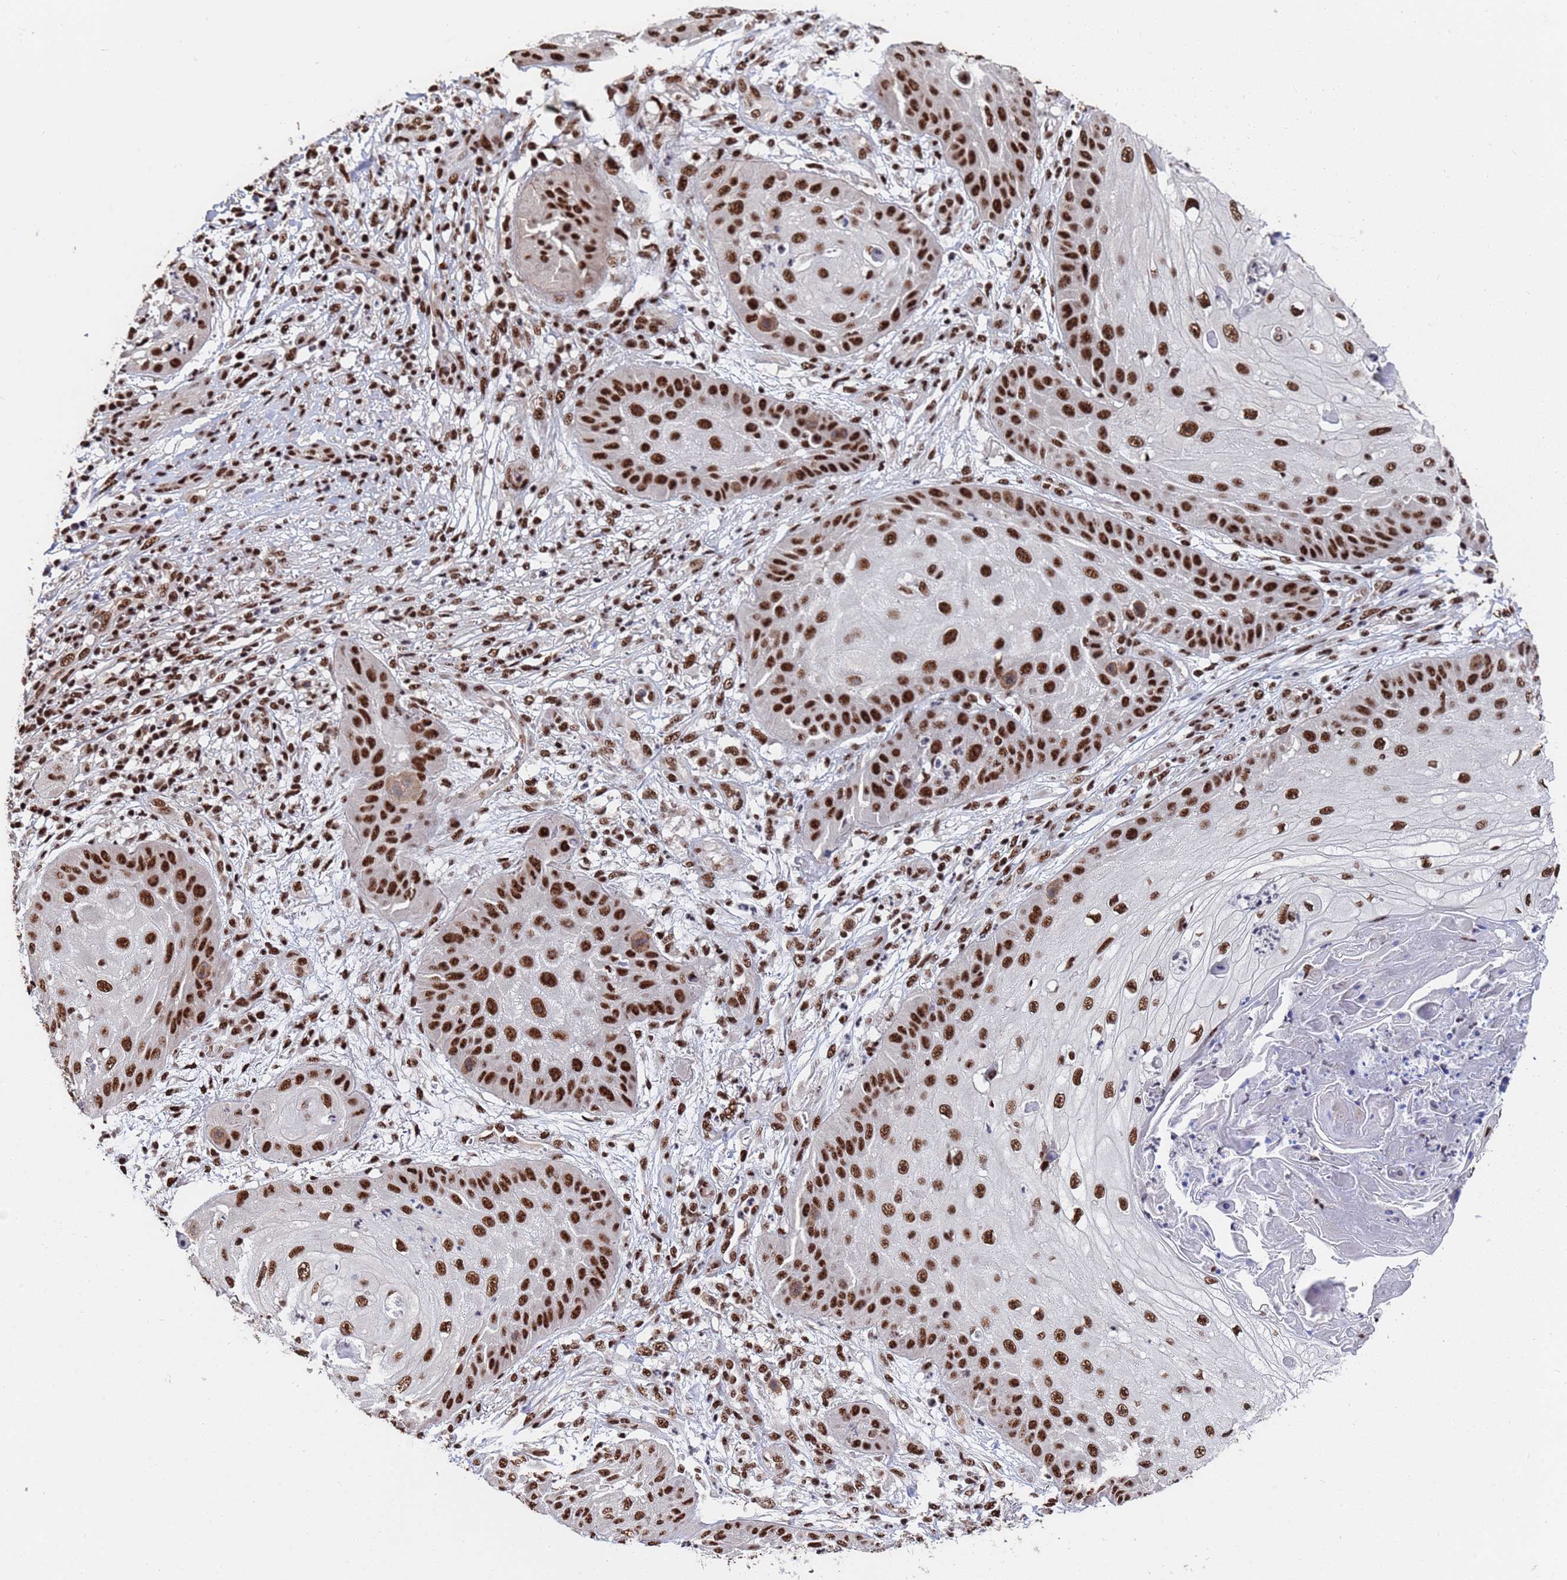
{"staining": {"intensity": "strong", "quantity": ">75%", "location": "nuclear"}, "tissue": "skin cancer", "cell_type": "Tumor cells", "image_type": "cancer", "snomed": [{"axis": "morphology", "description": "Squamous cell carcinoma, NOS"}, {"axis": "topography", "description": "Skin"}], "caption": "Skin cancer (squamous cell carcinoma) tissue demonstrates strong nuclear expression in about >75% of tumor cells, visualized by immunohistochemistry.", "gene": "SF3B2", "patient": {"sex": "male", "age": 70}}